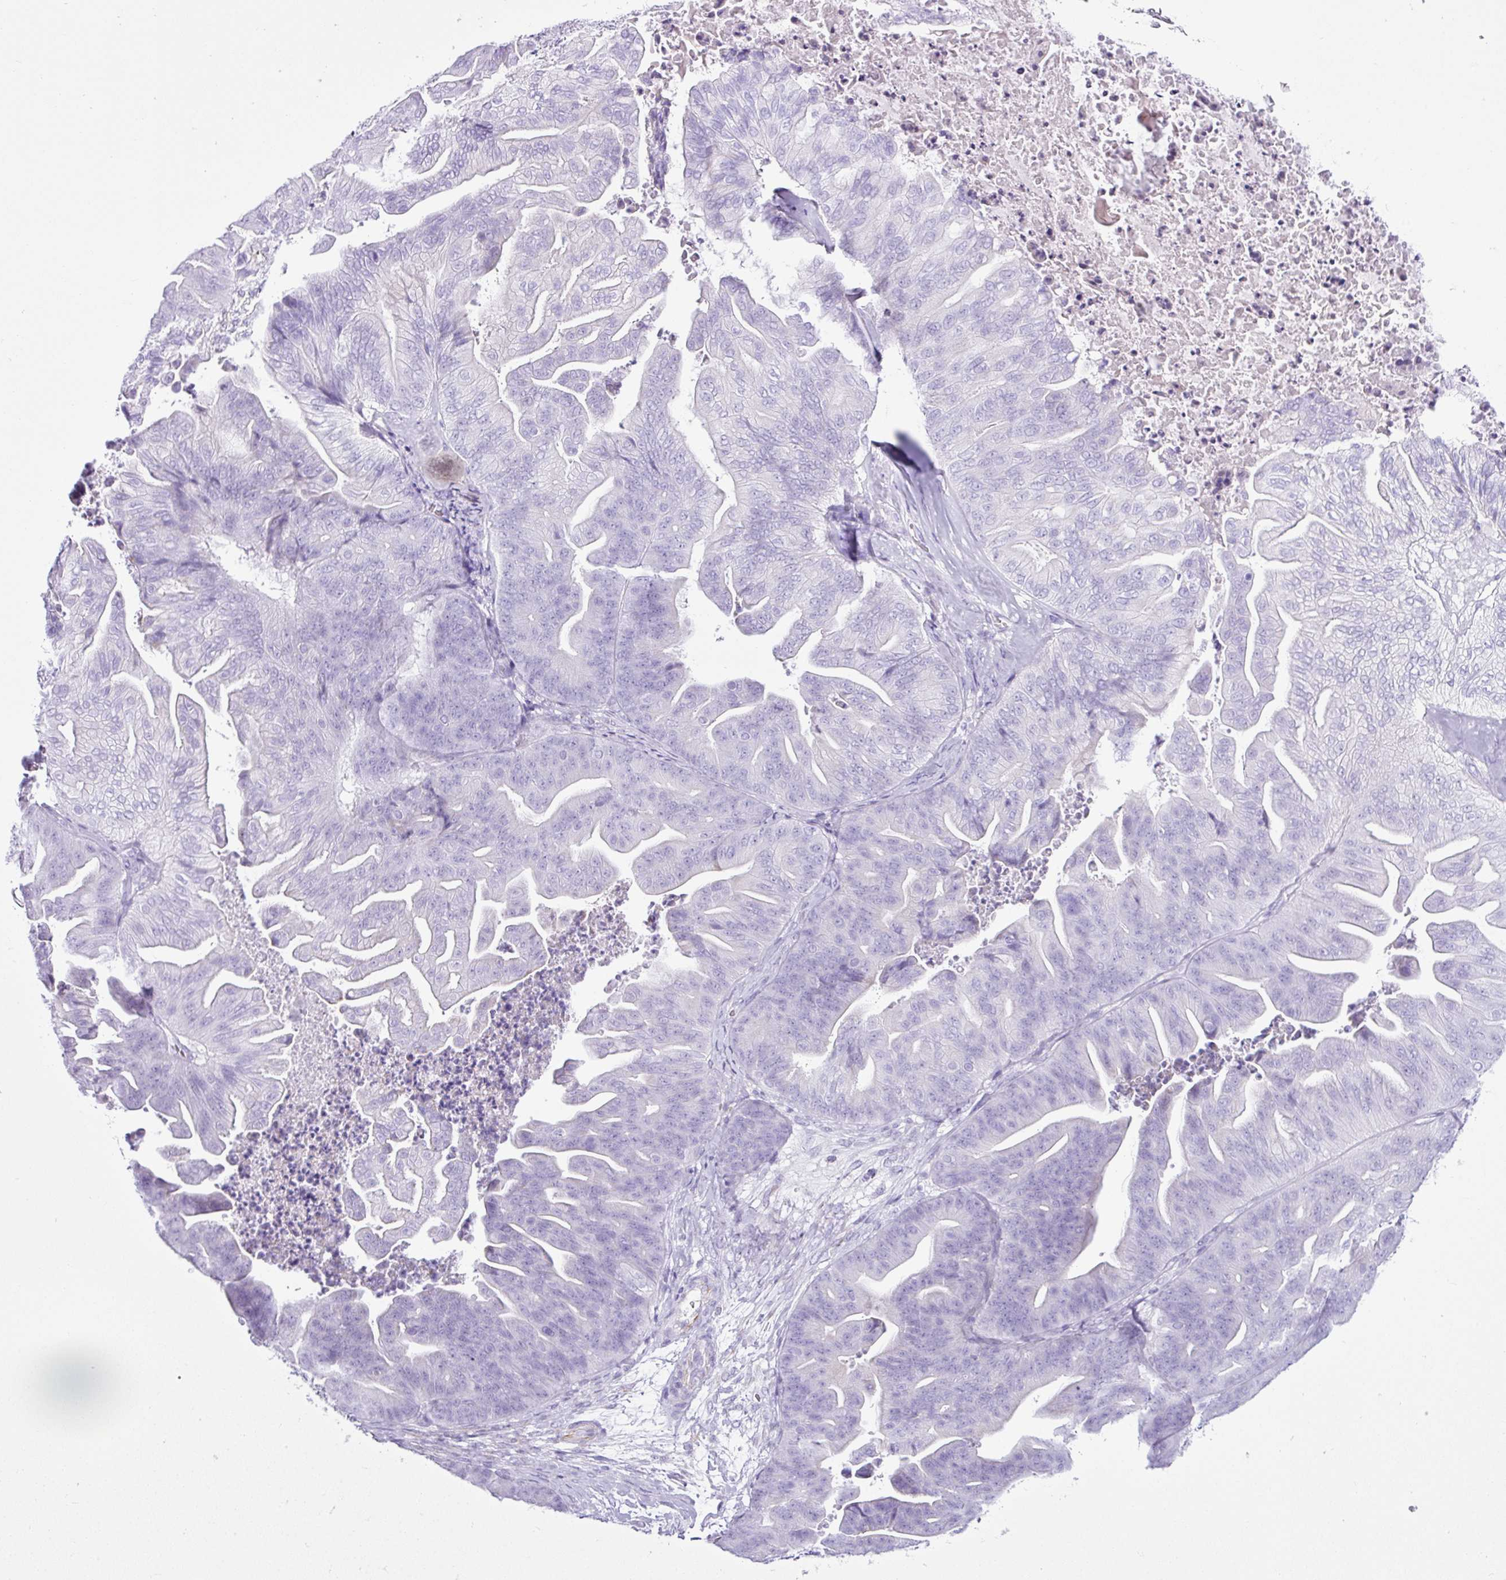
{"staining": {"intensity": "negative", "quantity": "none", "location": "none"}, "tissue": "ovarian cancer", "cell_type": "Tumor cells", "image_type": "cancer", "snomed": [{"axis": "morphology", "description": "Cystadenocarcinoma, mucinous, NOS"}, {"axis": "topography", "description": "Ovary"}], "caption": "An immunohistochemistry (IHC) micrograph of ovarian mucinous cystadenocarcinoma is shown. There is no staining in tumor cells of ovarian mucinous cystadenocarcinoma.", "gene": "LILRB4", "patient": {"sex": "female", "age": 67}}